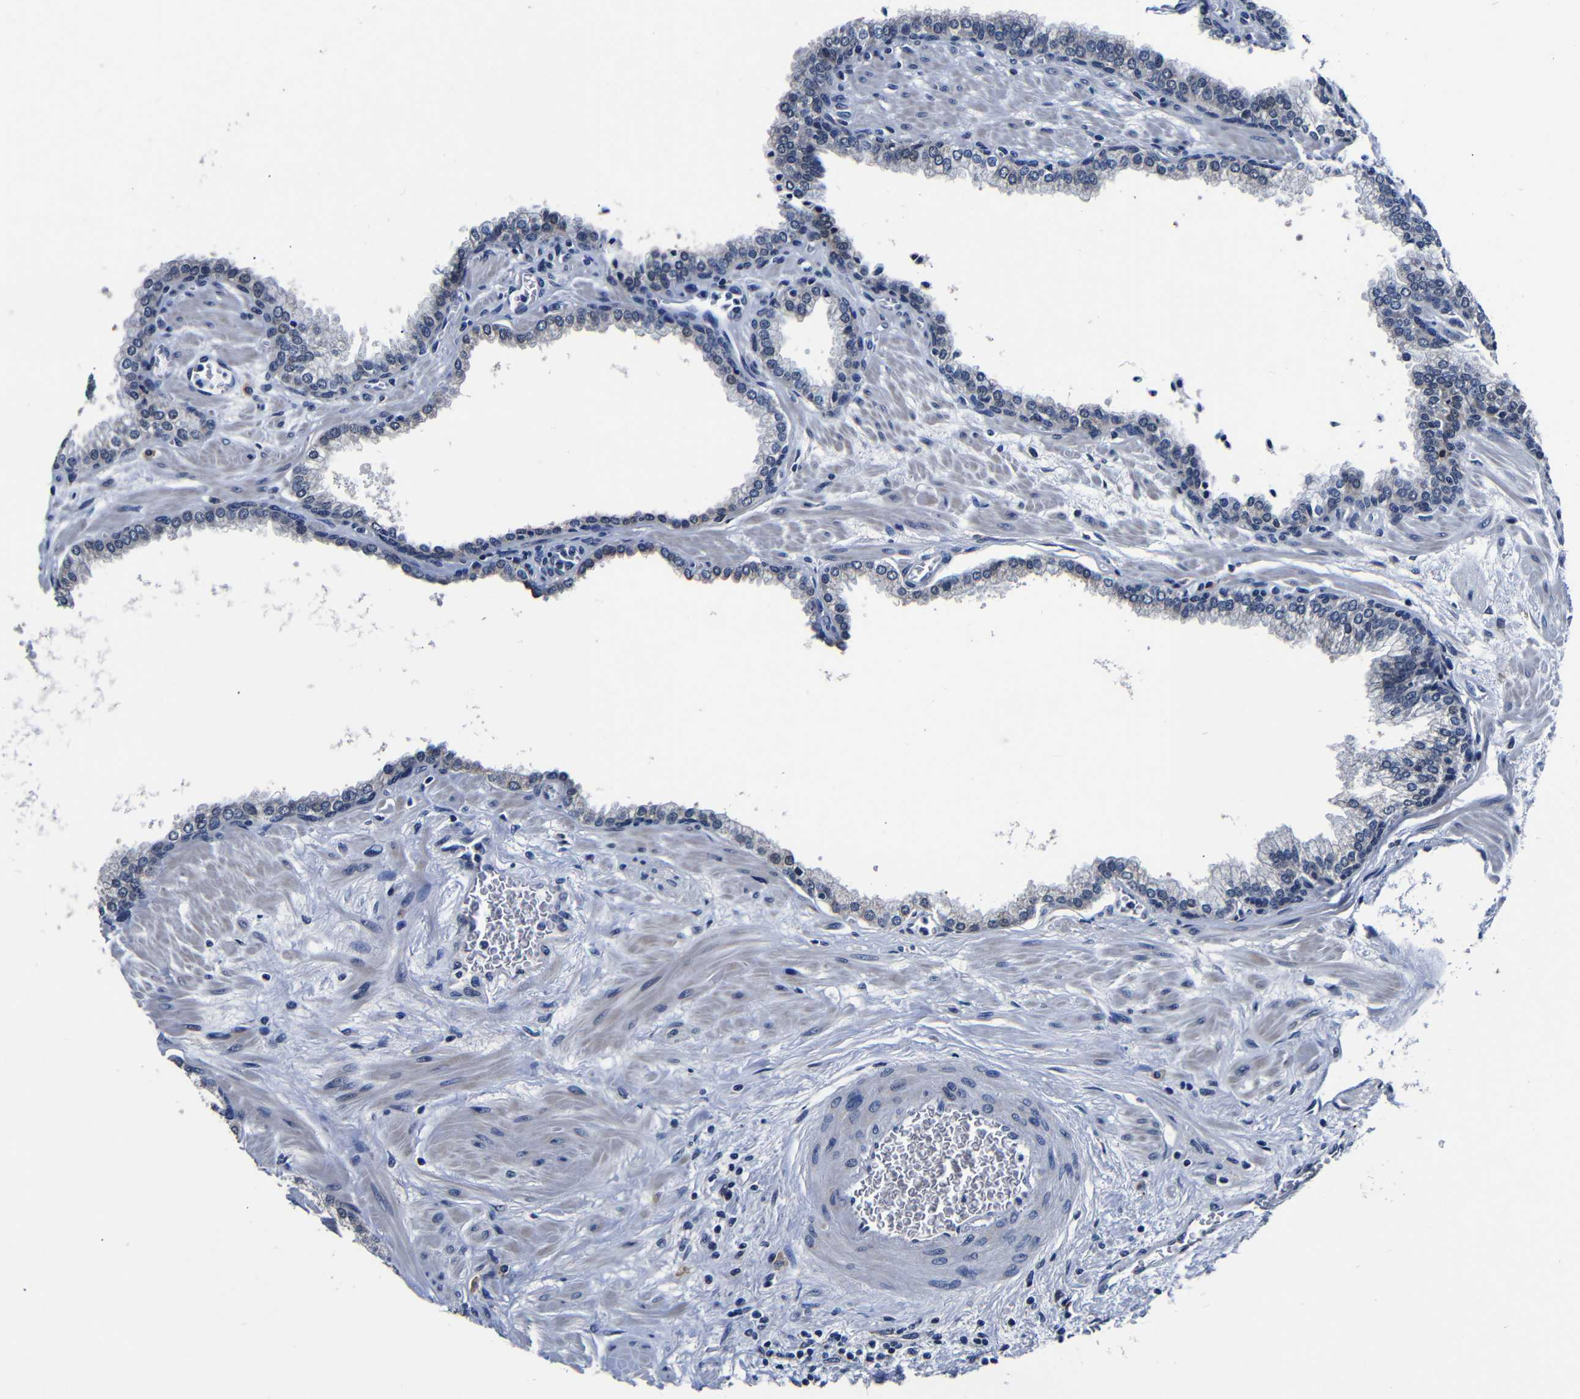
{"staining": {"intensity": "moderate", "quantity": "25%-75%", "location": "cytoplasmic/membranous"}, "tissue": "prostate", "cell_type": "Glandular cells", "image_type": "normal", "snomed": [{"axis": "morphology", "description": "Normal tissue, NOS"}, {"axis": "morphology", "description": "Urothelial carcinoma, Low grade"}, {"axis": "topography", "description": "Urinary bladder"}, {"axis": "topography", "description": "Prostate"}], "caption": "This image demonstrates IHC staining of unremarkable prostate, with medium moderate cytoplasmic/membranous staining in approximately 25%-75% of glandular cells.", "gene": "DEPP1", "patient": {"sex": "male", "age": 60}}